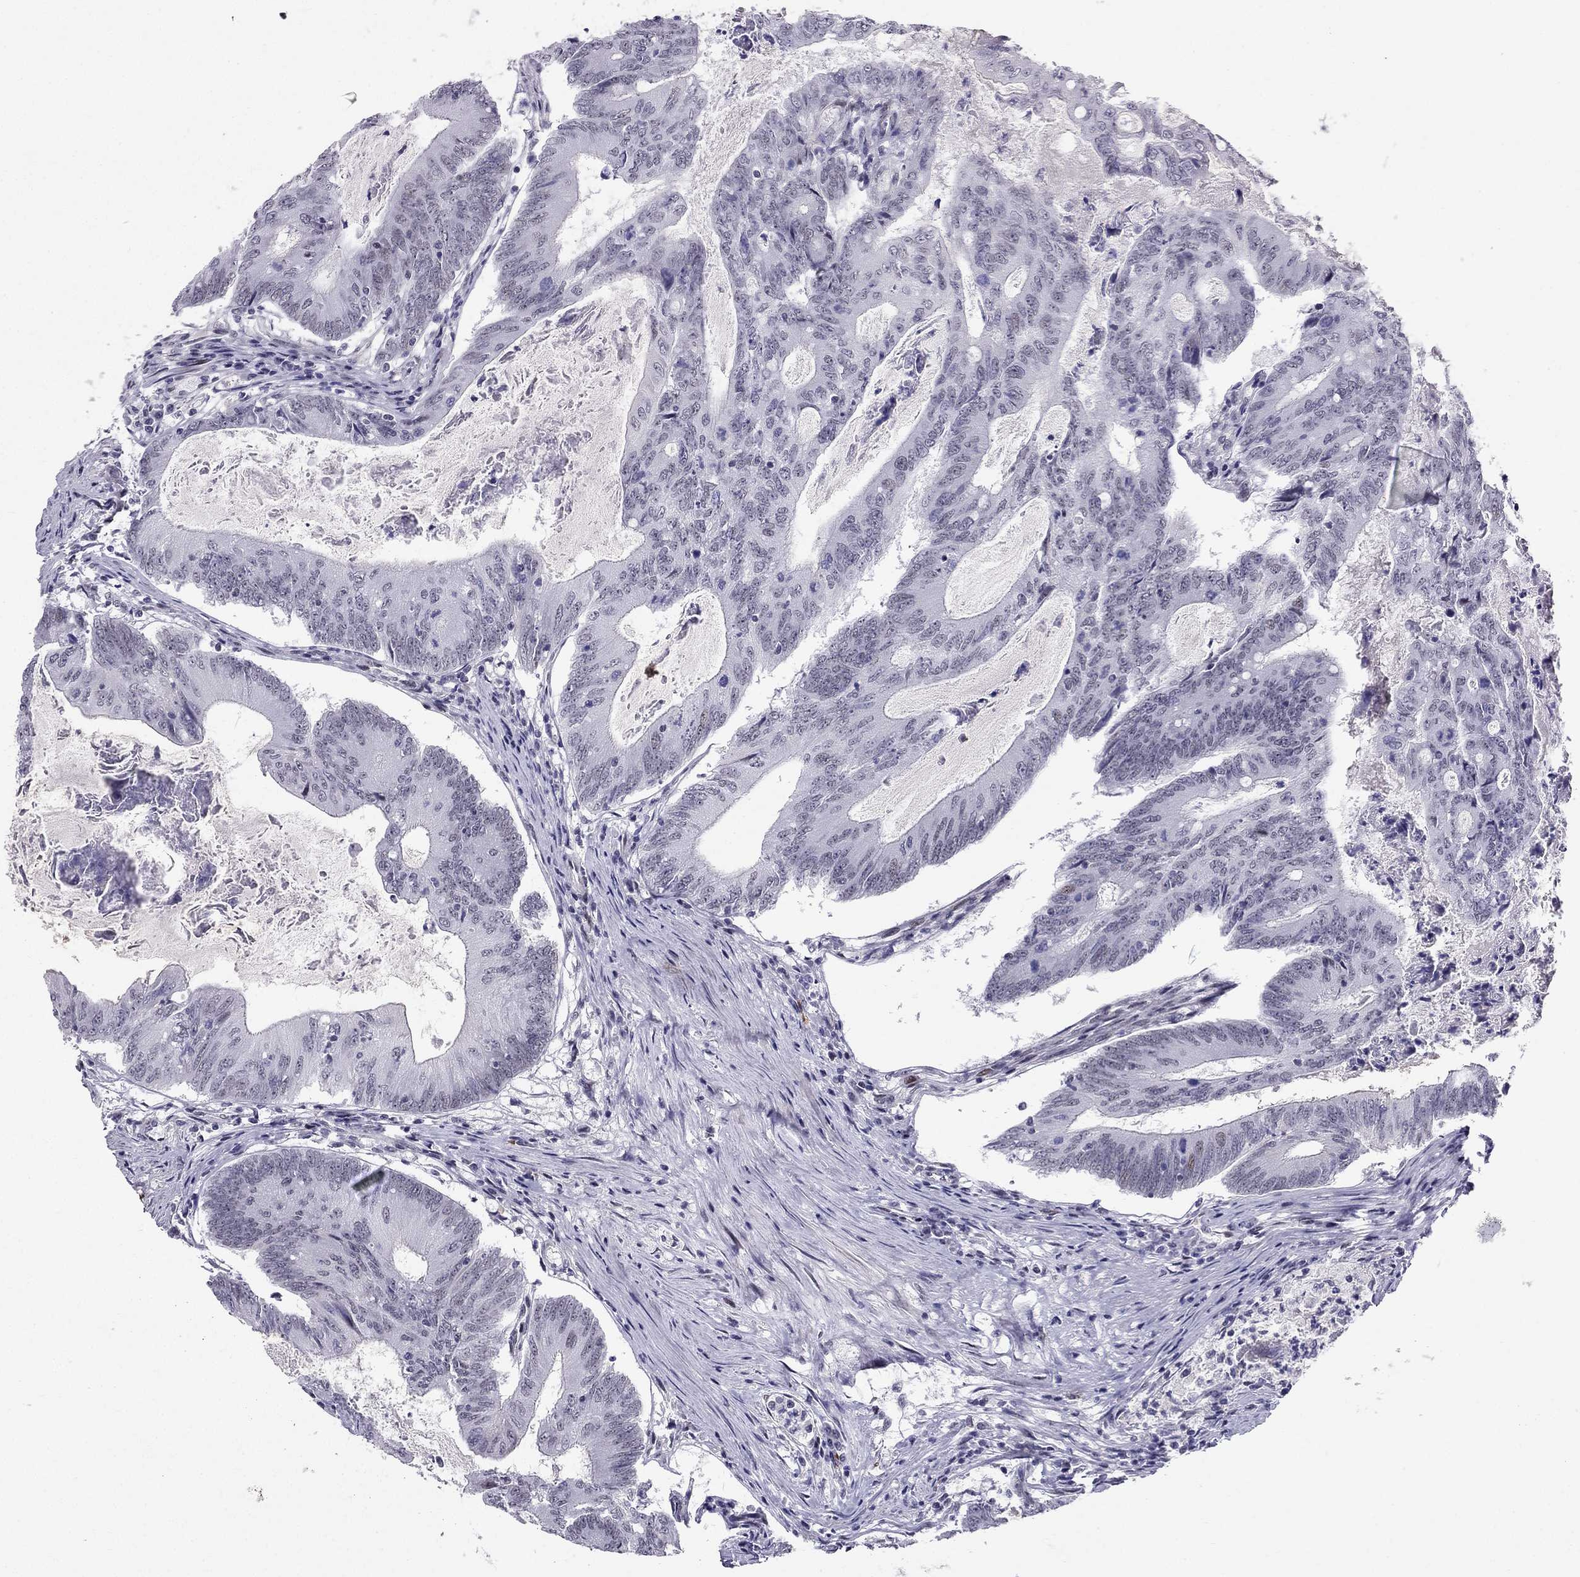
{"staining": {"intensity": "negative", "quantity": "none", "location": "none"}, "tissue": "colorectal cancer", "cell_type": "Tumor cells", "image_type": "cancer", "snomed": [{"axis": "morphology", "description": "Adenocarcinoma, NOS"}, {"axis": "topography", "description": "Colon"}], "caption": "This is a photomicrograph of immunohistochemistry (IHC) staining of colorectal cancer (adenocarcinoma), which shows no positivity in tumor cells. (DAB IHC, high magnification).", "gene": "RPRD2", "patient": {"sex": "female", "age": 70}}